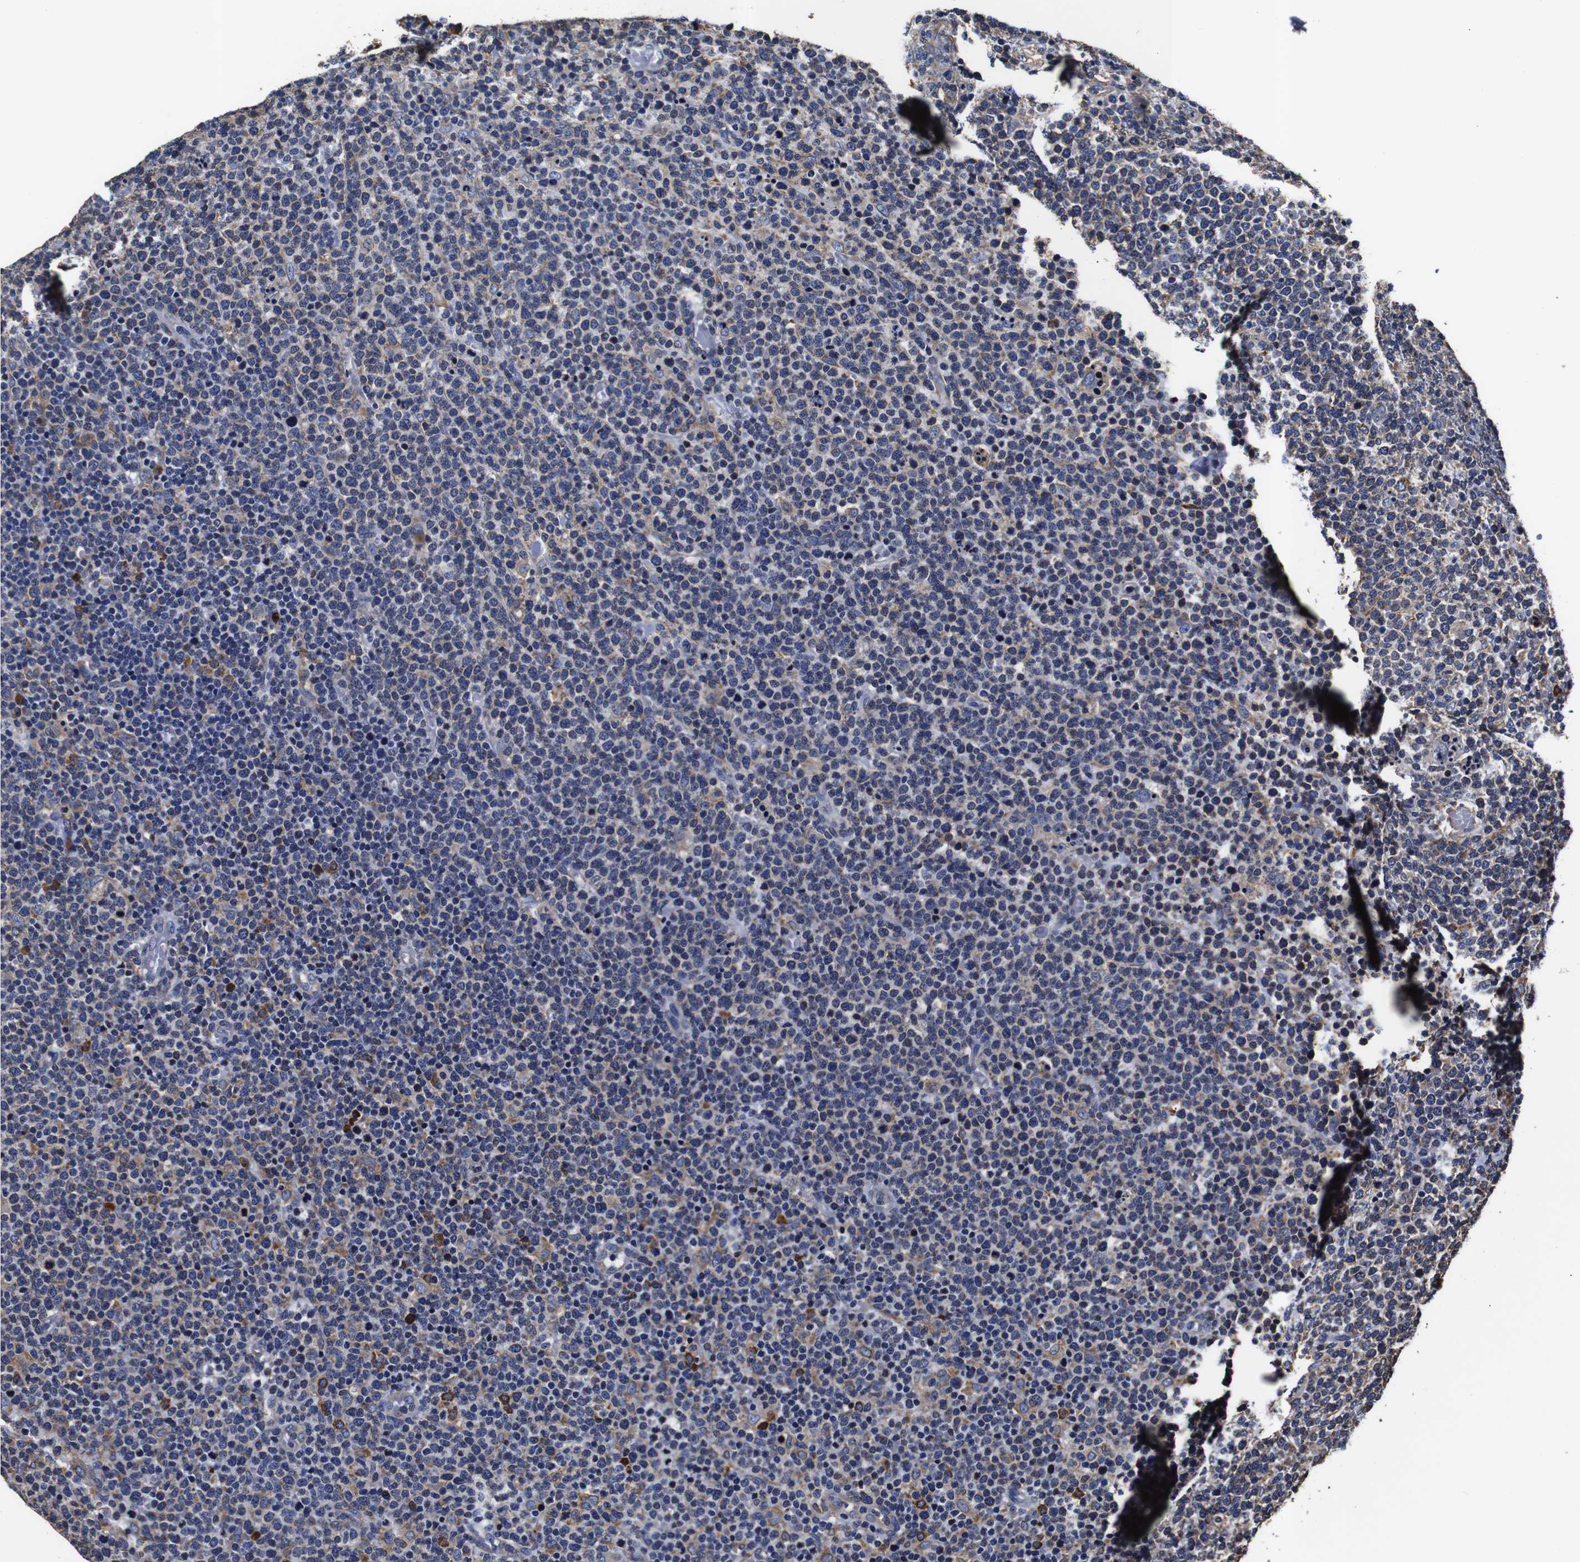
{"staining": {"intensity": "weak", "quantity": "25%-75%", "location": "cytoplasmic/membranous"}, "tissue": "lymphoma", "cell_type": "Tumor cells", "image_type": "cancer", "snomed": [{"axis": "morphology", "description": "Malignant lymphoma, non-Hodgkin's type, High grade"}, {"axis": "topography", "description": "Lymph node"}], "caption": "This photomicrograph exhibits IHC staining of human lymphoma, with low weak cytoplasmic/membranous staining in approximately 25%-75% of tumor cells.", "gene": "PPIB", "patient": {"sex": "male", "age": 61}}